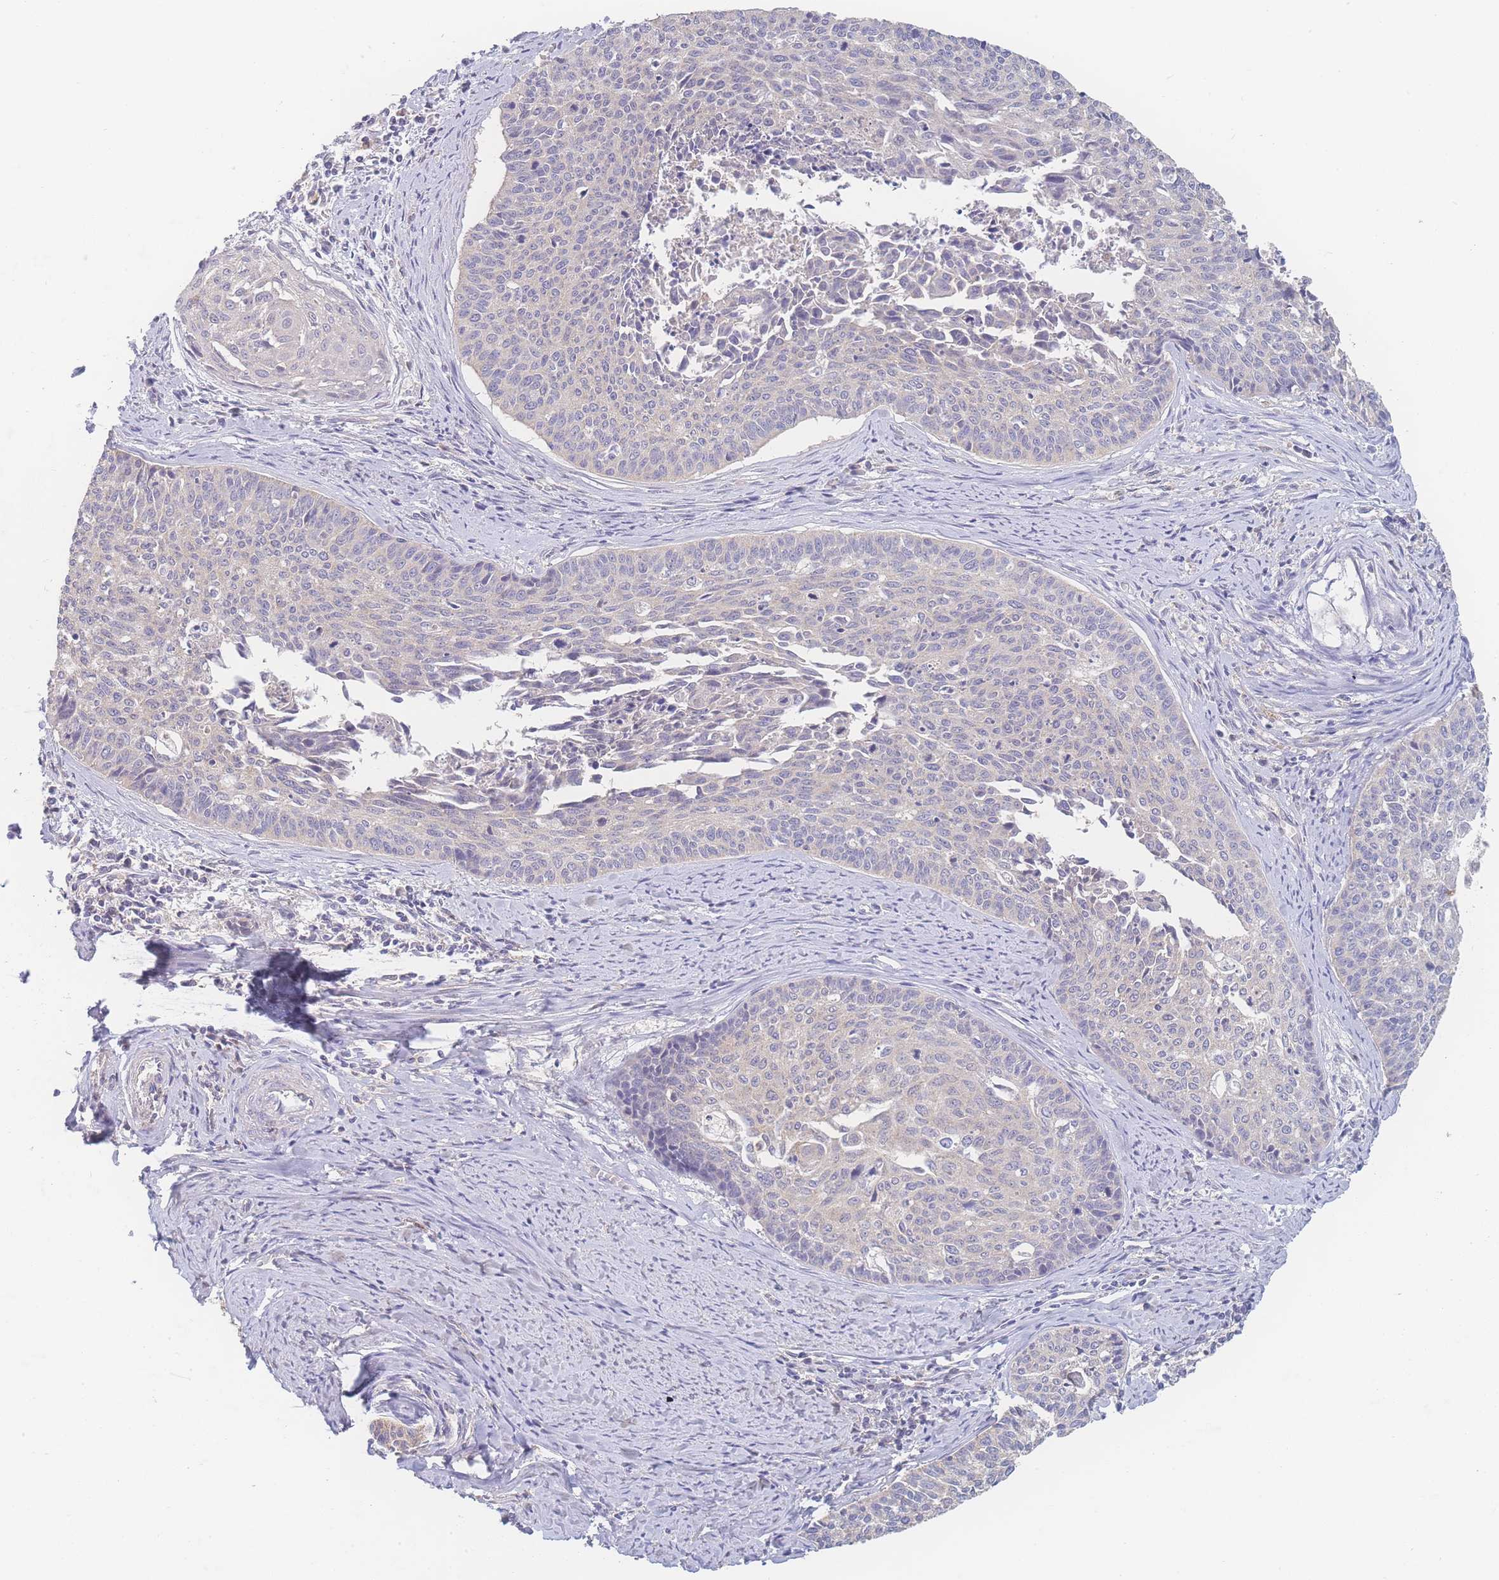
{"staining": {"intensity": "negative", "quantity": "none", "location": "none"}, "tissue": "cervical cancer", "cell_type": "Tumor cells", "image_type": "cancer", "snomed": [{"axis": "morphology", "description": "Squamous cell carcinoma, NOS"}, {"axis": "topography", "description": "Cervix"}], "caption": "A histopathology image of human cervical cancer (squamous cell carcinoma) is negative for staining in tumor cells. Brightfield microscopy of immunohistochemistry stained with DAB (3,3'-diaminobenzidine) (brown) and hematoxylin (blue), captured at high magnification.", "gene": "GIPR", "patient": {"sex": "female", "age": 55}}